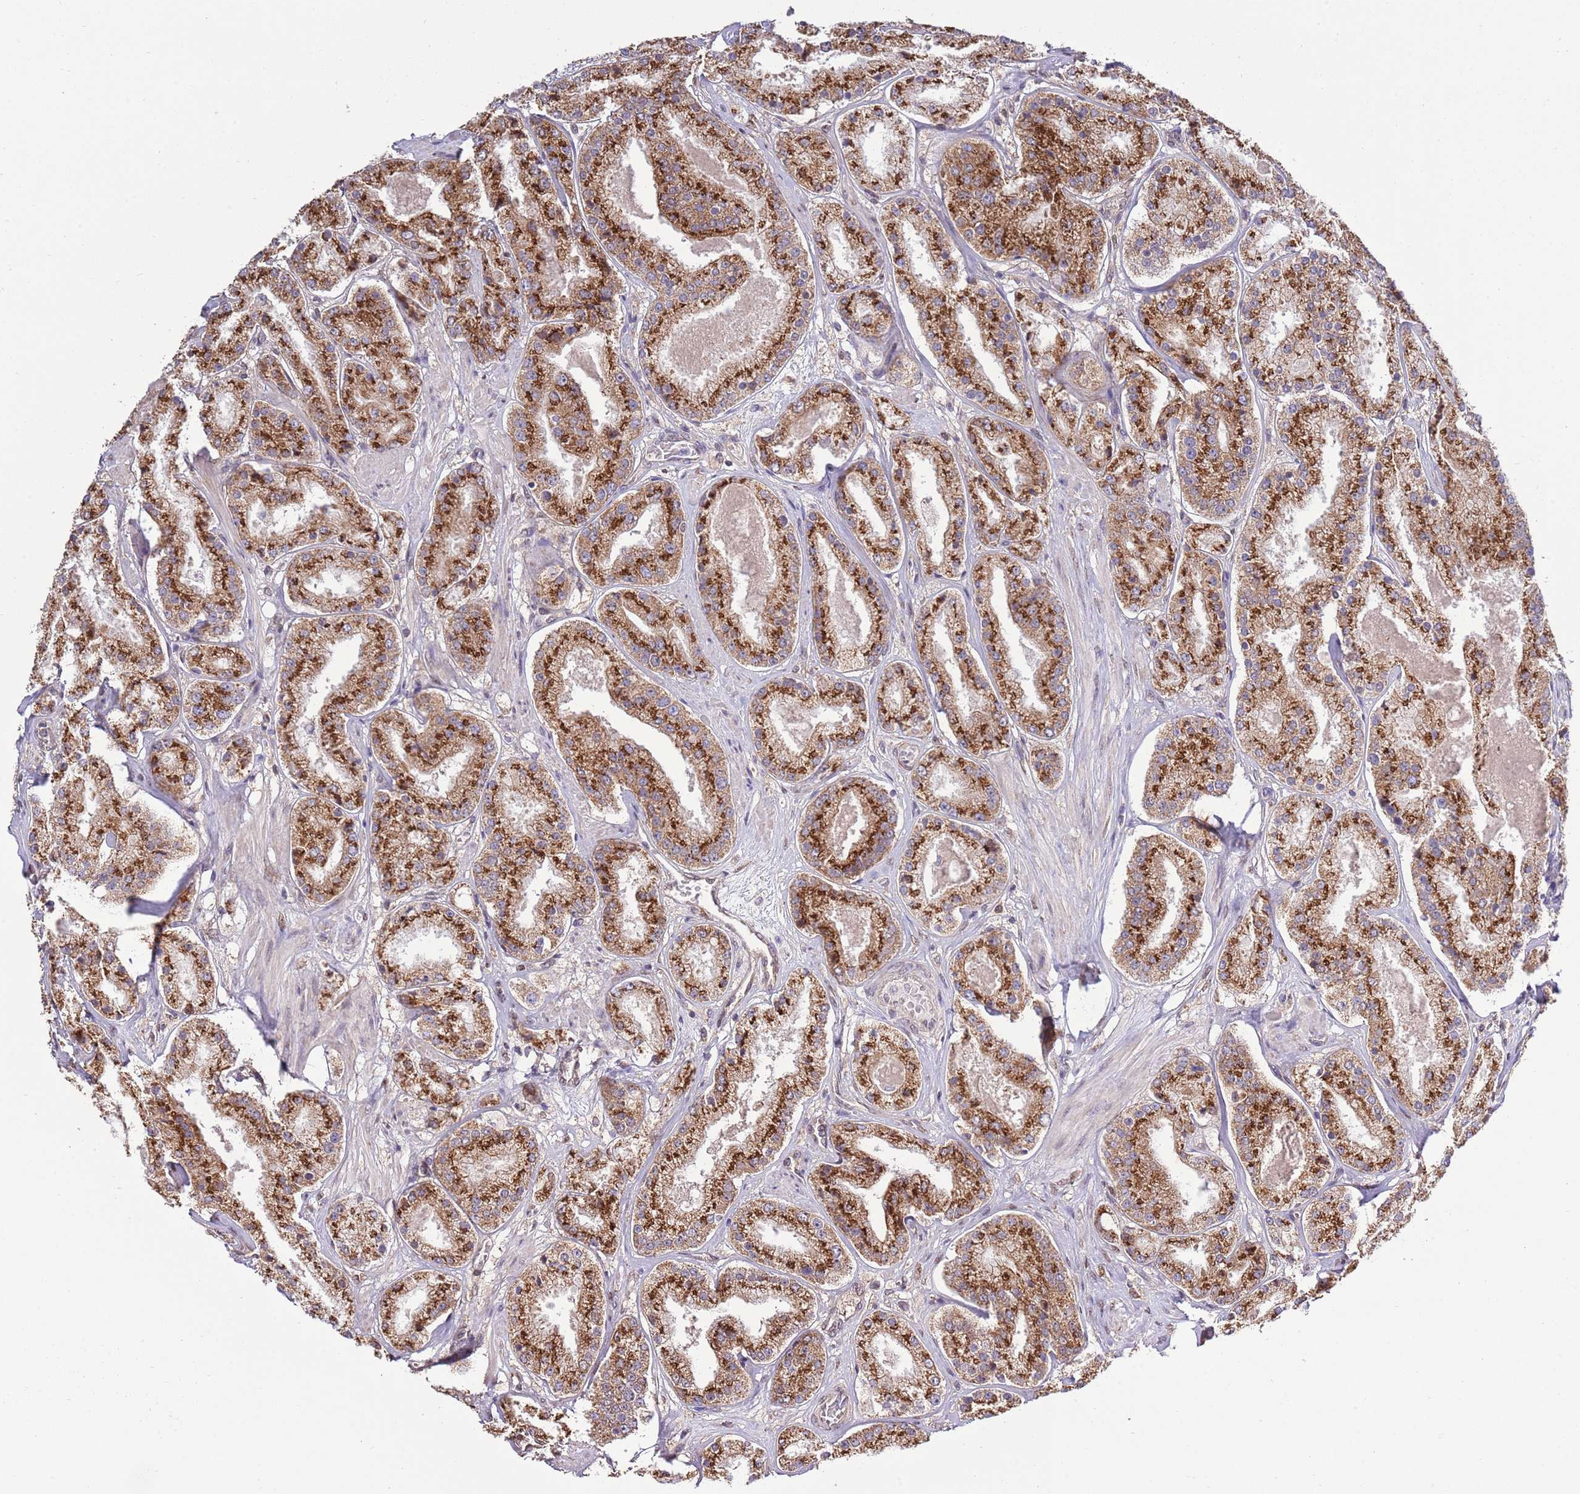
{"staining": {"intensity": "strong", "quantity": ">75%", "location": "cytoplasmic/membranous"}, "tissue": "prostate cancer", "cell_type": "Tumor cells", "image_type": "cancer", "snomed": [{"axis": "morphology", "description": "Adenocarcinoma, High grade"}, {"axis": "topography", "description": "Prostate"}], "caption": "The micrograph exhibits a brown stain indicating the presence of a protein in the cytoplasmic/membranous of tumor cells in prostate cancer.", "gene": "ARL2BP", "patient": {"sex": "male", "age": 63}}